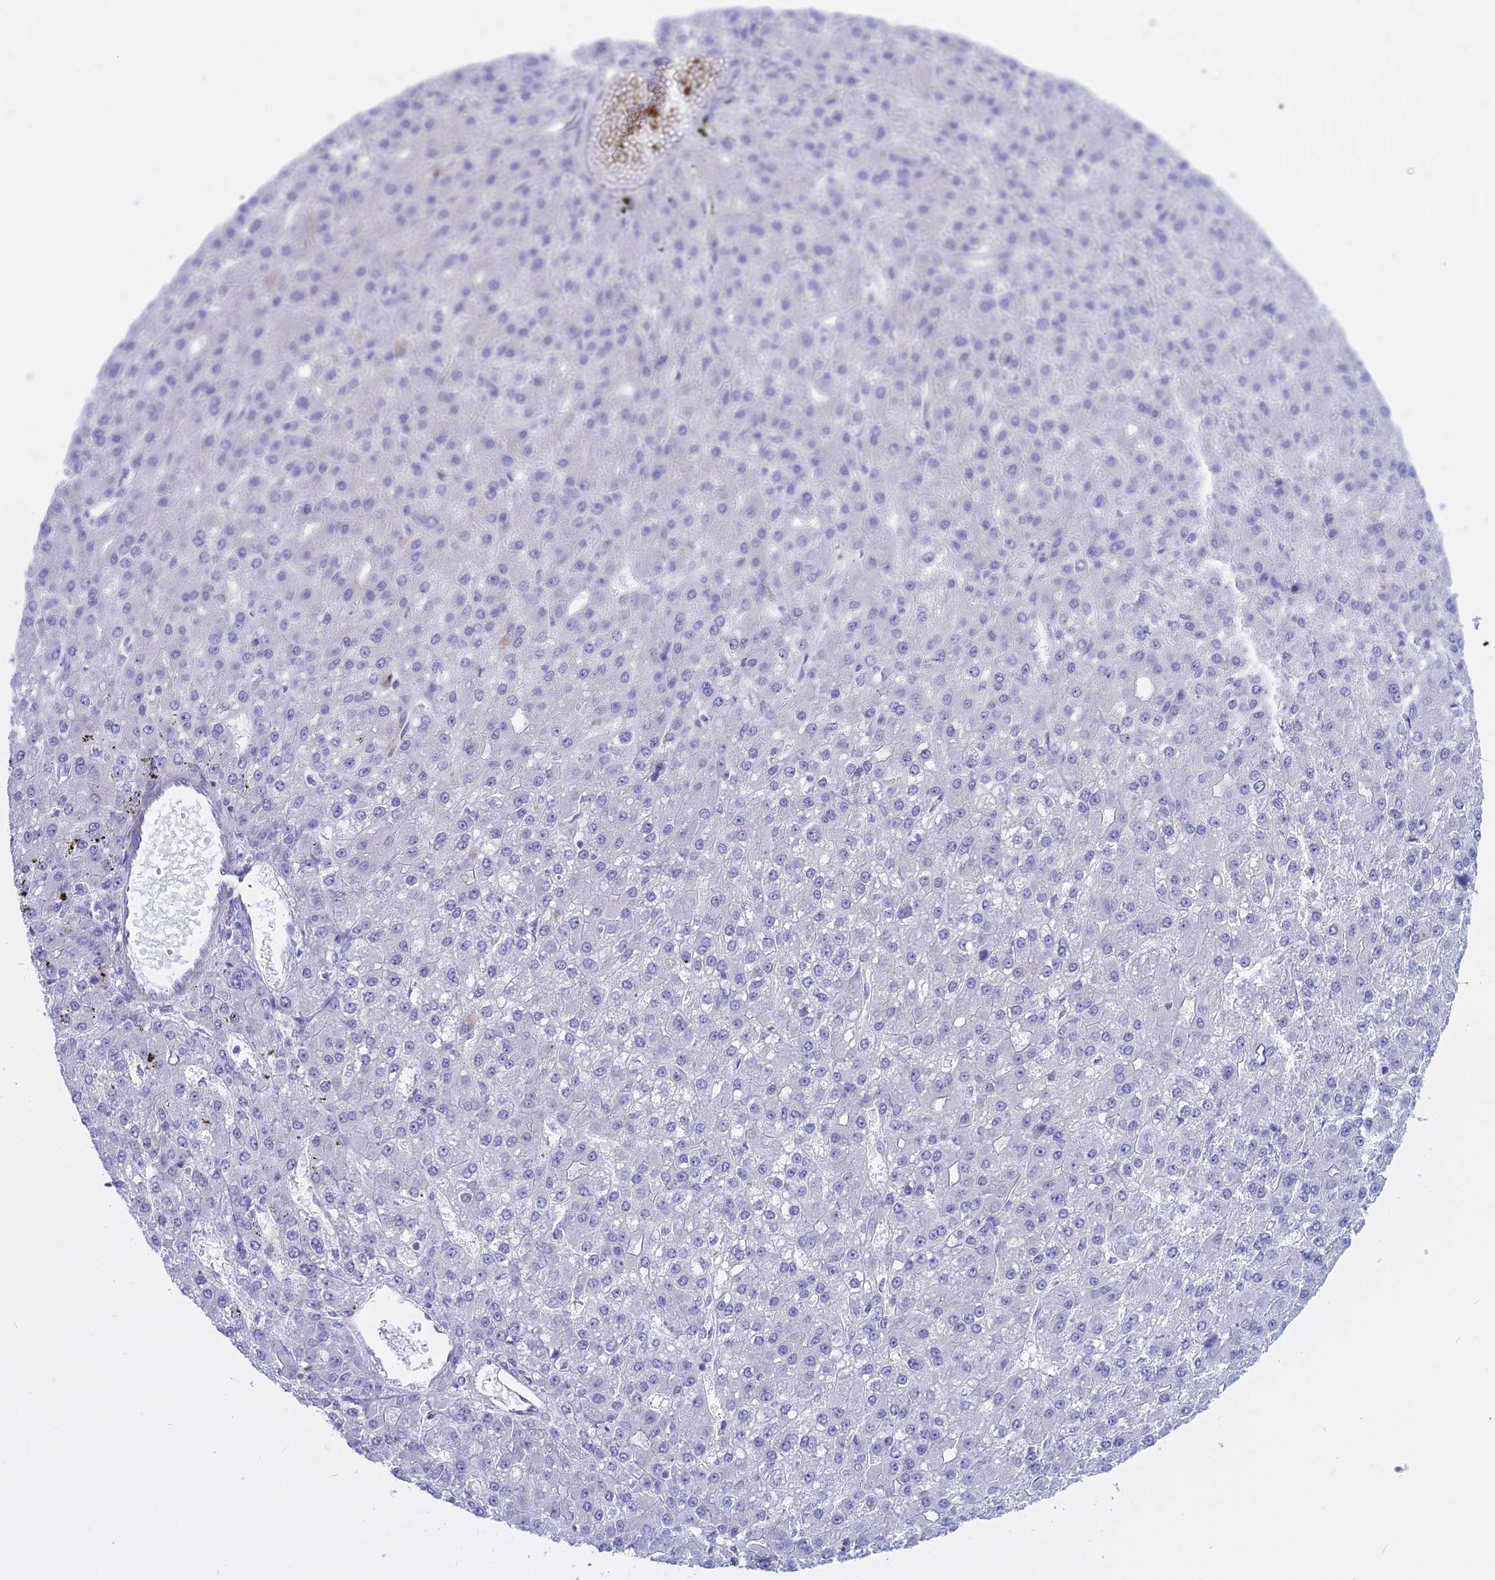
{"staining": {"intensity": "negative", "quantity": "none", "location": "none"}, "tissue": "liver cancer", "cell_type": "Tumor cells", "image_type": "cancer", "snomed": [{"axis": "morphology", "description": "Carcinoma, Hepatocellular, NOS"}, {"axis": "topography", "description": "Liver"}], "caption": "DAB immunohistochemical staining of human hepatocellular carcinoma (liver) reveals no significant staining in tumor cells. (DAB immunohistochemistry visualized using brightfield microscopy, high magnification).", "gene": "AHCYL1", "patient": {"sex": "male", "age": 67}}